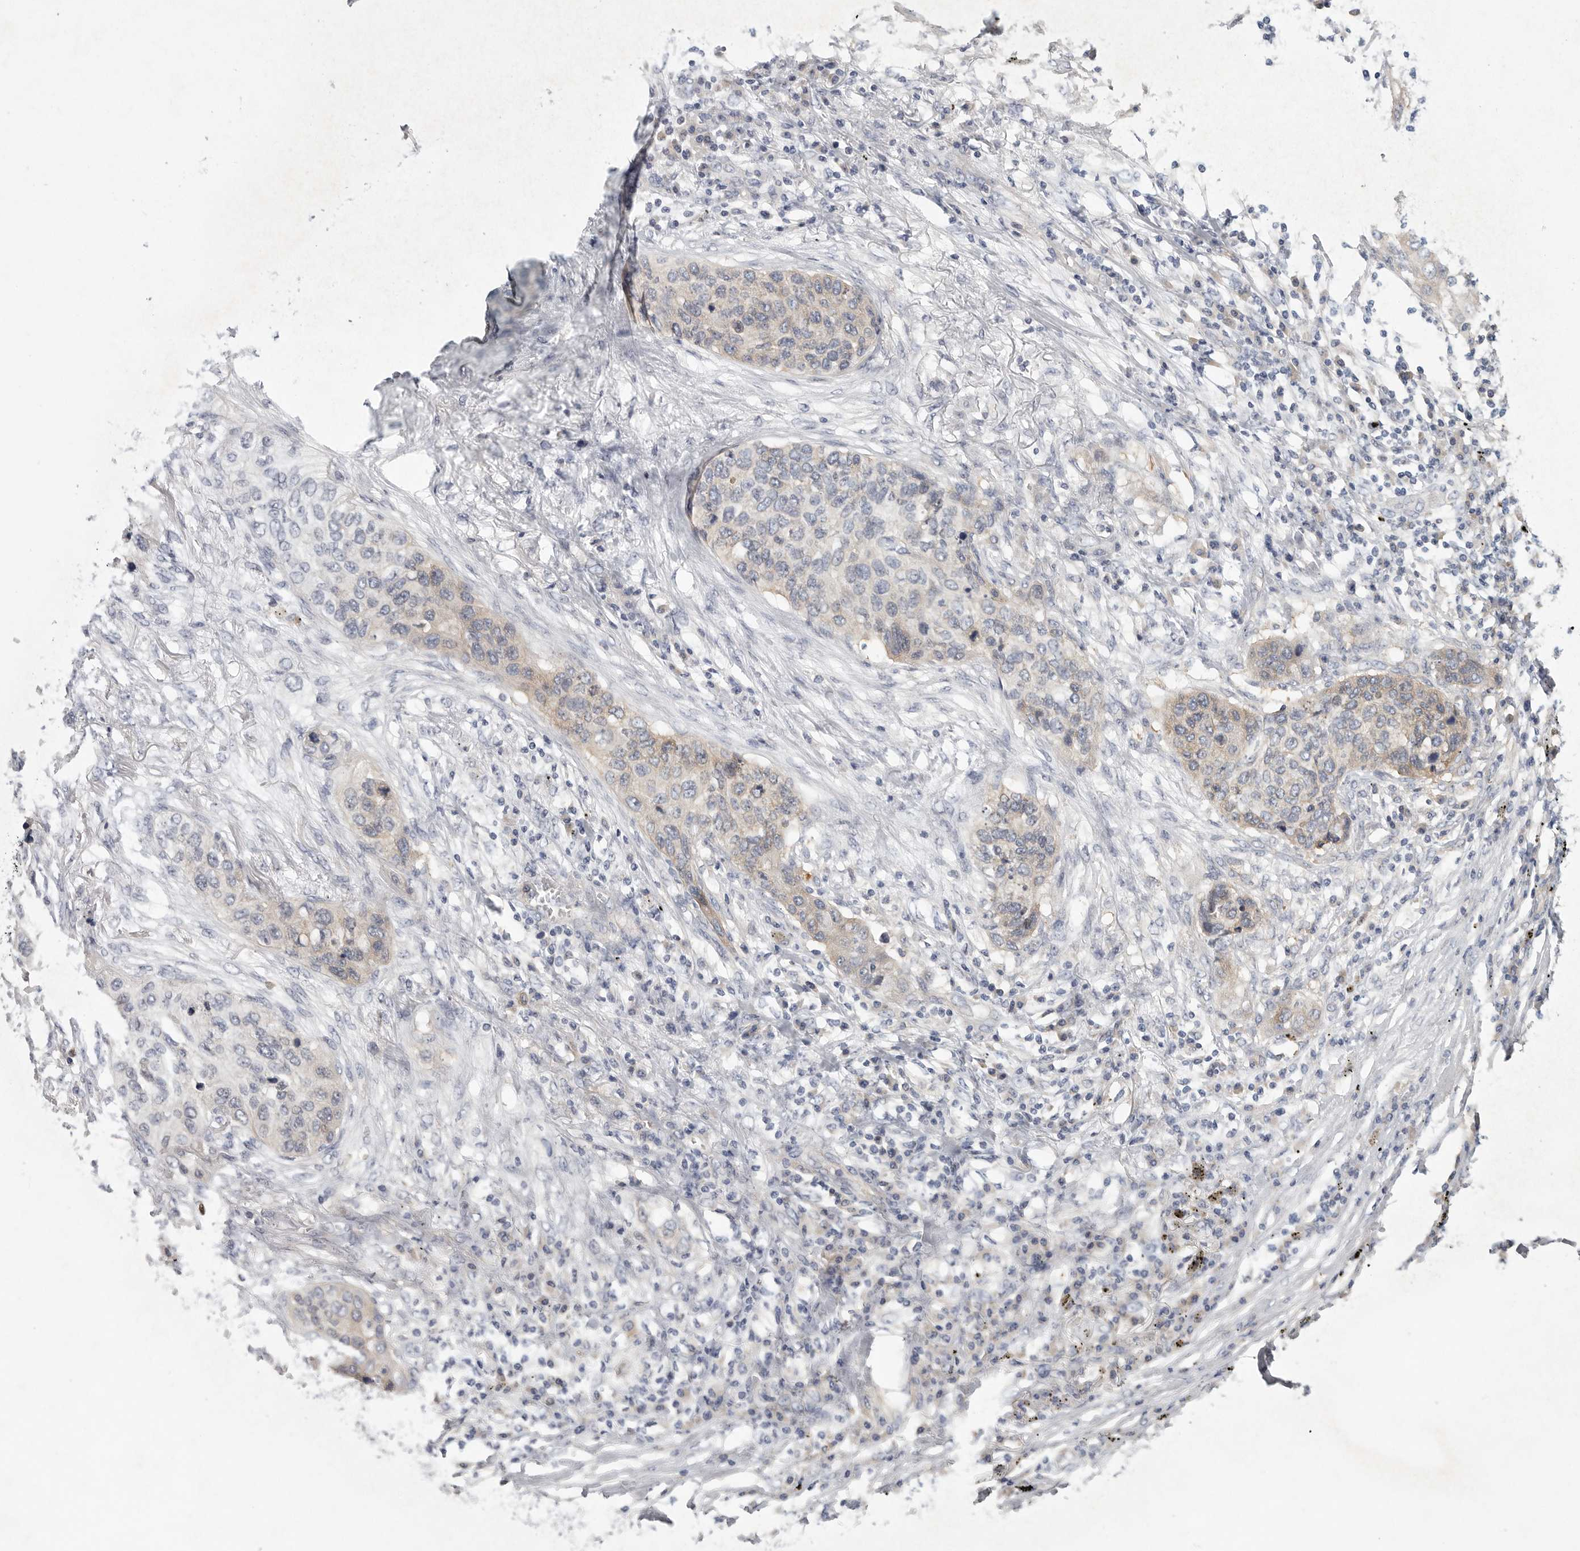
{"staining": {"intensity": "negative", "quantity": "none", "location": "none"}, "tissue": "lung cancer", "cell_type": "Tumor cells", "image_type": "cancer", "snomed": [{"axis": "morphology", "description": "Squamous cell carcinoma, NOS"}, {"axis": "topography", "description": "Lung"}], "caption": "High power microscopy image of an IHC photomicrograph of lung squamous cell carcinoma, revealing no significant positivity in tumor cells. The staining was performed using DAB to visualize the protein expression in brown, while the nuclei were stained in blue with hematoxylin (Magnification: 20x).", "gene": "CFAP298", "patient": {"sex": "female", "age": 63}}